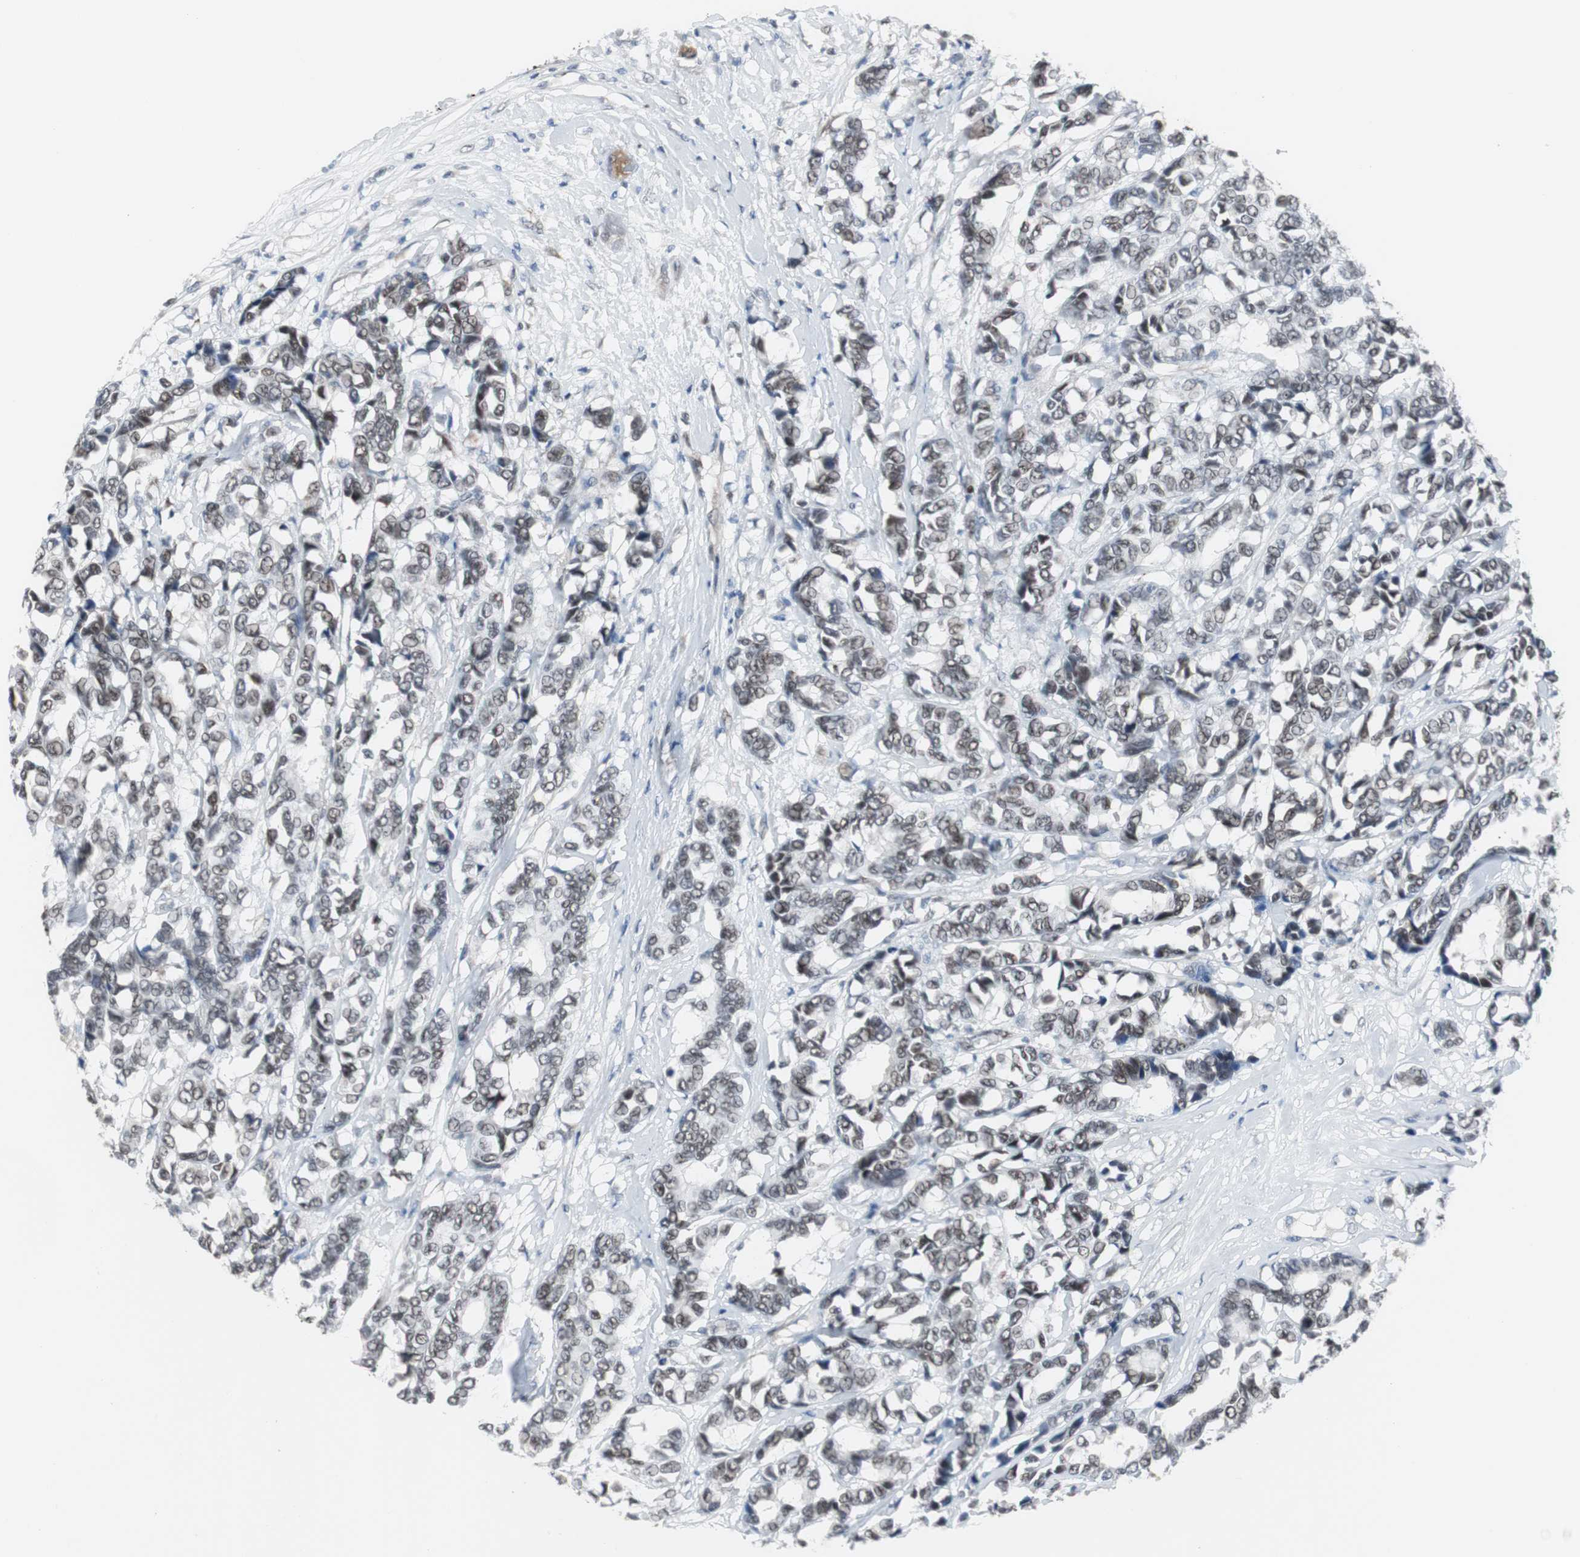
{"staining": {"intensity": "moderate", "quantity": "25%-75%", "location": "nuclear"}, "tissue": "breast cancer", "cell_type": "Tumor cells", "image_type": "cancer", "snomed": [{"axis": "morphology", "description": "Duct carcinoma"}, {"axis": "topography", "description": "Breast"}], "caption": "Protein staining demonstrates moderate nuclear expression in approximately 25%-75% of tumor cells in intraductal carcinoma (breast).", "gene": "ZHX2", "patient": {"sex": "female", "age": 87}}